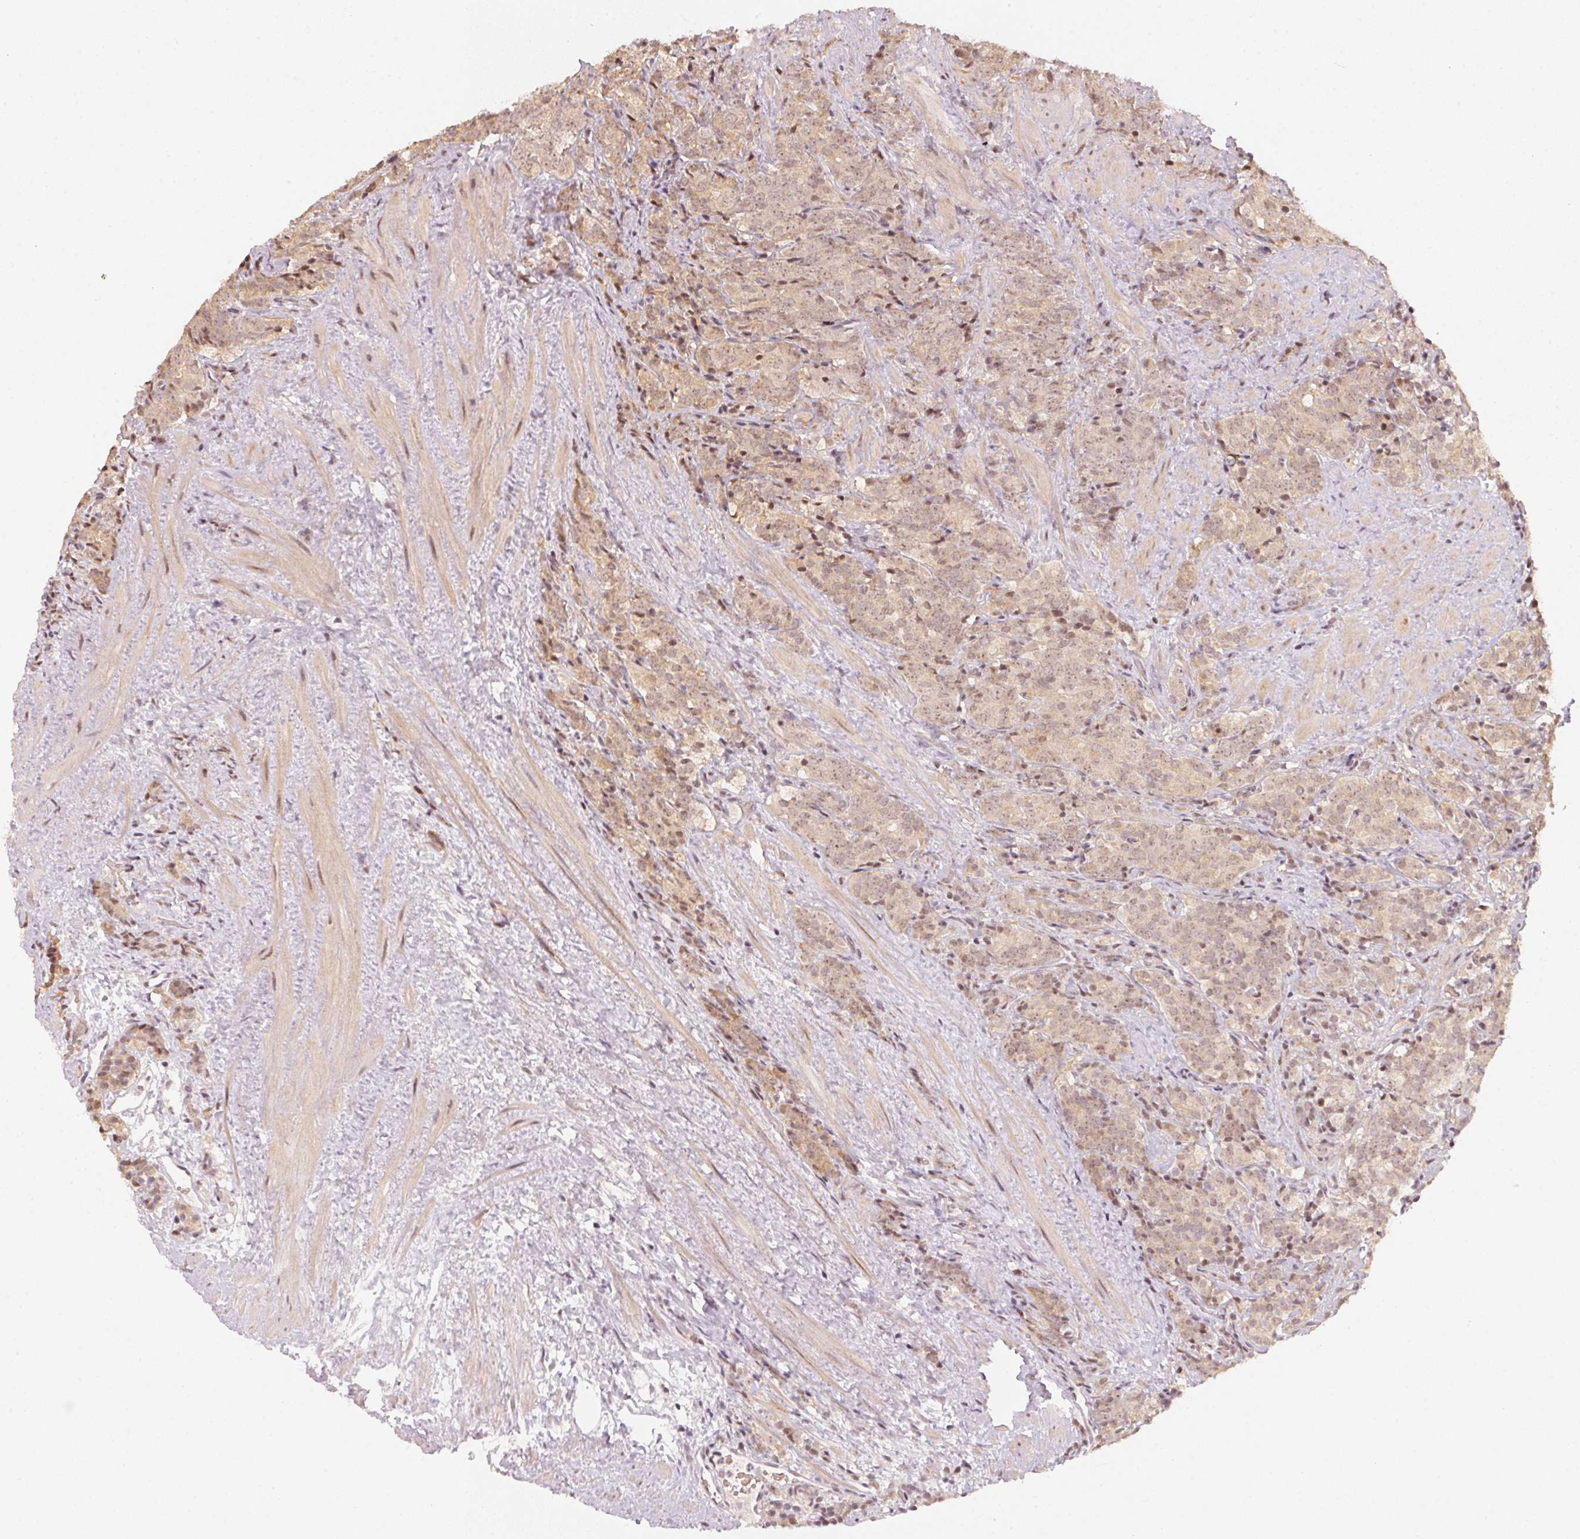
{"staining": {"intensity": "weak", "quantity": ">75%", "location": "cytoplasmic/membranous,nuclear"}, "tissue": "prostate cancer", "cell_type": "Tumor cells", "image_type": "cancer", "snomed": [{"axis": "morphology", "description": "Adenocarcinoma, High grade"}, {"axis": "topography", "description": "Prostate"}], "caption": "Protein expression analysis of human adenocarcinoma (high-grade) (prostate) reveals weak cytoplasmic/membranous and nuclear positivity in approximately >75% of tumor cells. (DAB IHC, brown staining for protein, blue staining for nuclei).", "gene": "KAT6A", "patient": {"sex": "male", "age": 84}}